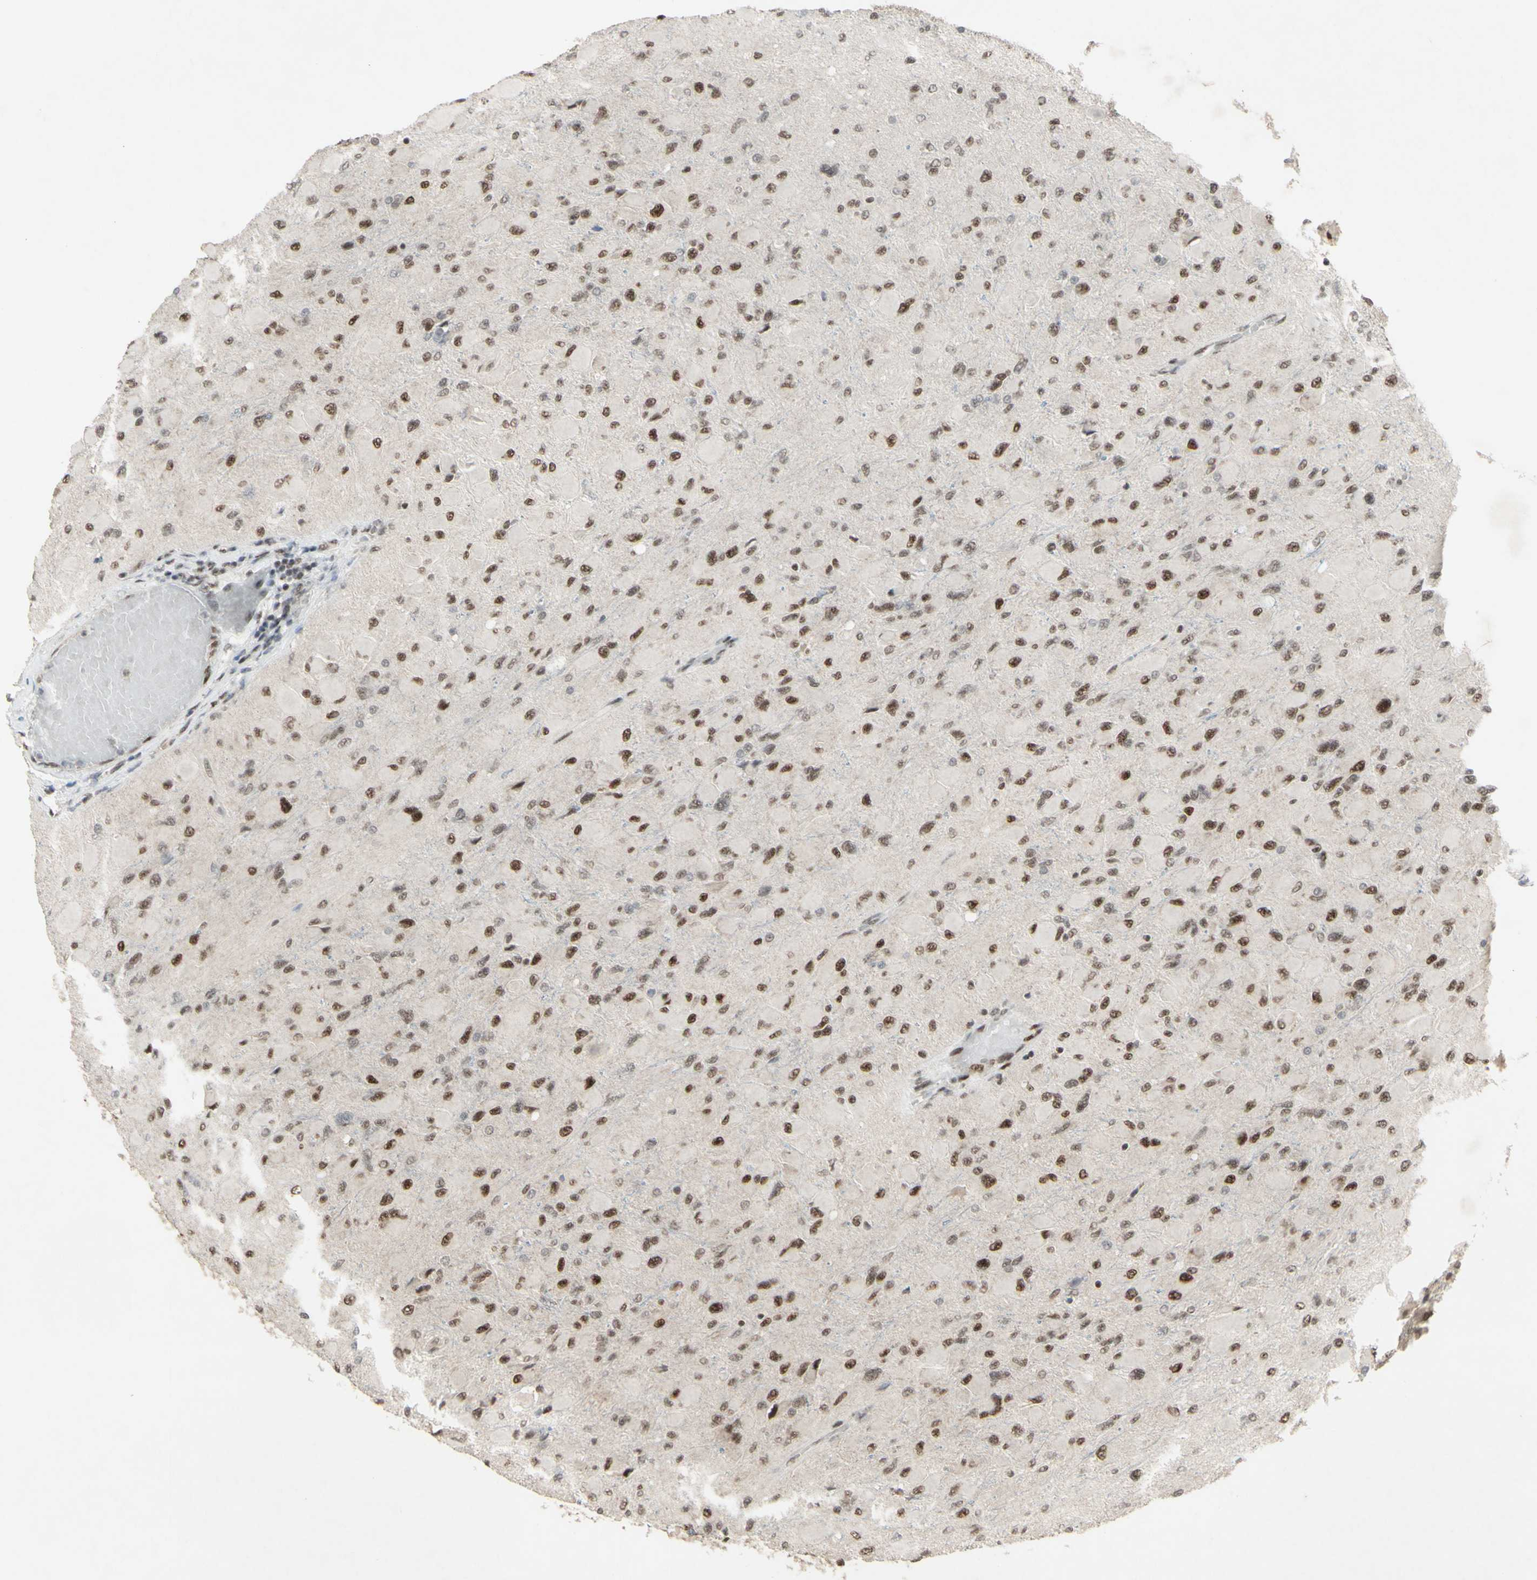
{"staining": {"intensity": "moderate", "quantity": ">75%", "location": "nuclear"}, "tissue": "glioma", "cell_type": "Tumor cells", "image_type": "cancer", "snomed": [{"axis": "morphology", "description": "Glioma, malignant, High grade"}, {"axis": "topography", "description": "Cerebral cortex"}], "caption": "Immunohistochemistry (DAB (3,3'-diaminobenzidine)) staining of human glioma reveals moderate nuclear protein positivity in approximately >75% of tumor cells.", "gene": "CCNT1", "patient": {"sex": "female", "age": 36}}